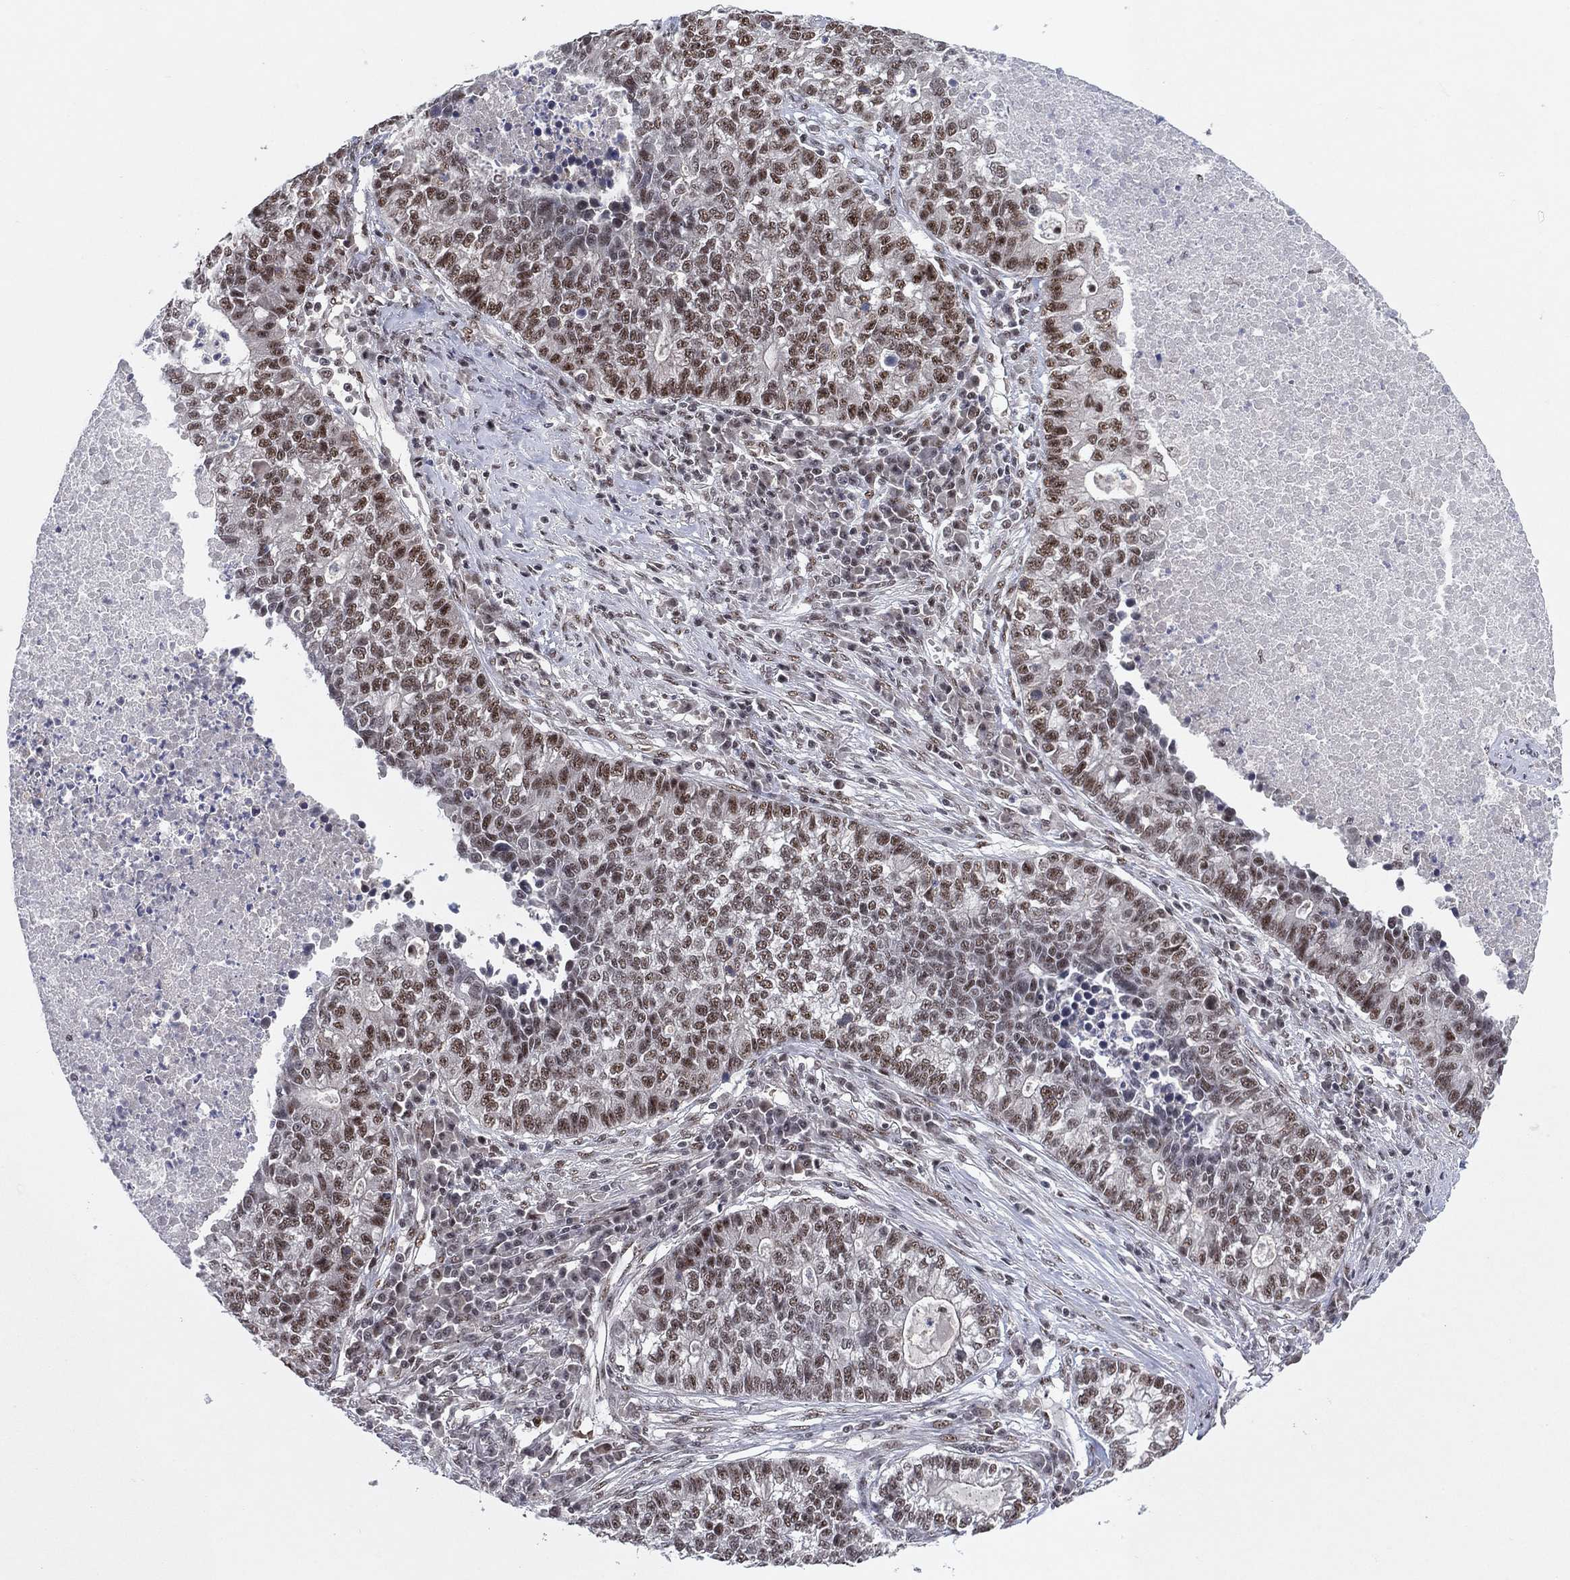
{"staining": {"intensity": "weak", "quantity": "25%-75%", "location": "nuclear"}, "tissue": "lung cancer", "cell_type": "Tumor cells", "image_type": "cancer", "snomed": [{"axis": "morphology", "description": "Adenocarcinoma, NOS"}, {"axis": "topography", "description": "Lung"}], "caption": "This is an image of immunohistochemistry (IHC) staining of lung cancer, which shows weak positivity in the nuclear of tumor cells.", "gene": "DGCR8", "patient": {"sex": "male", "age": 57}}